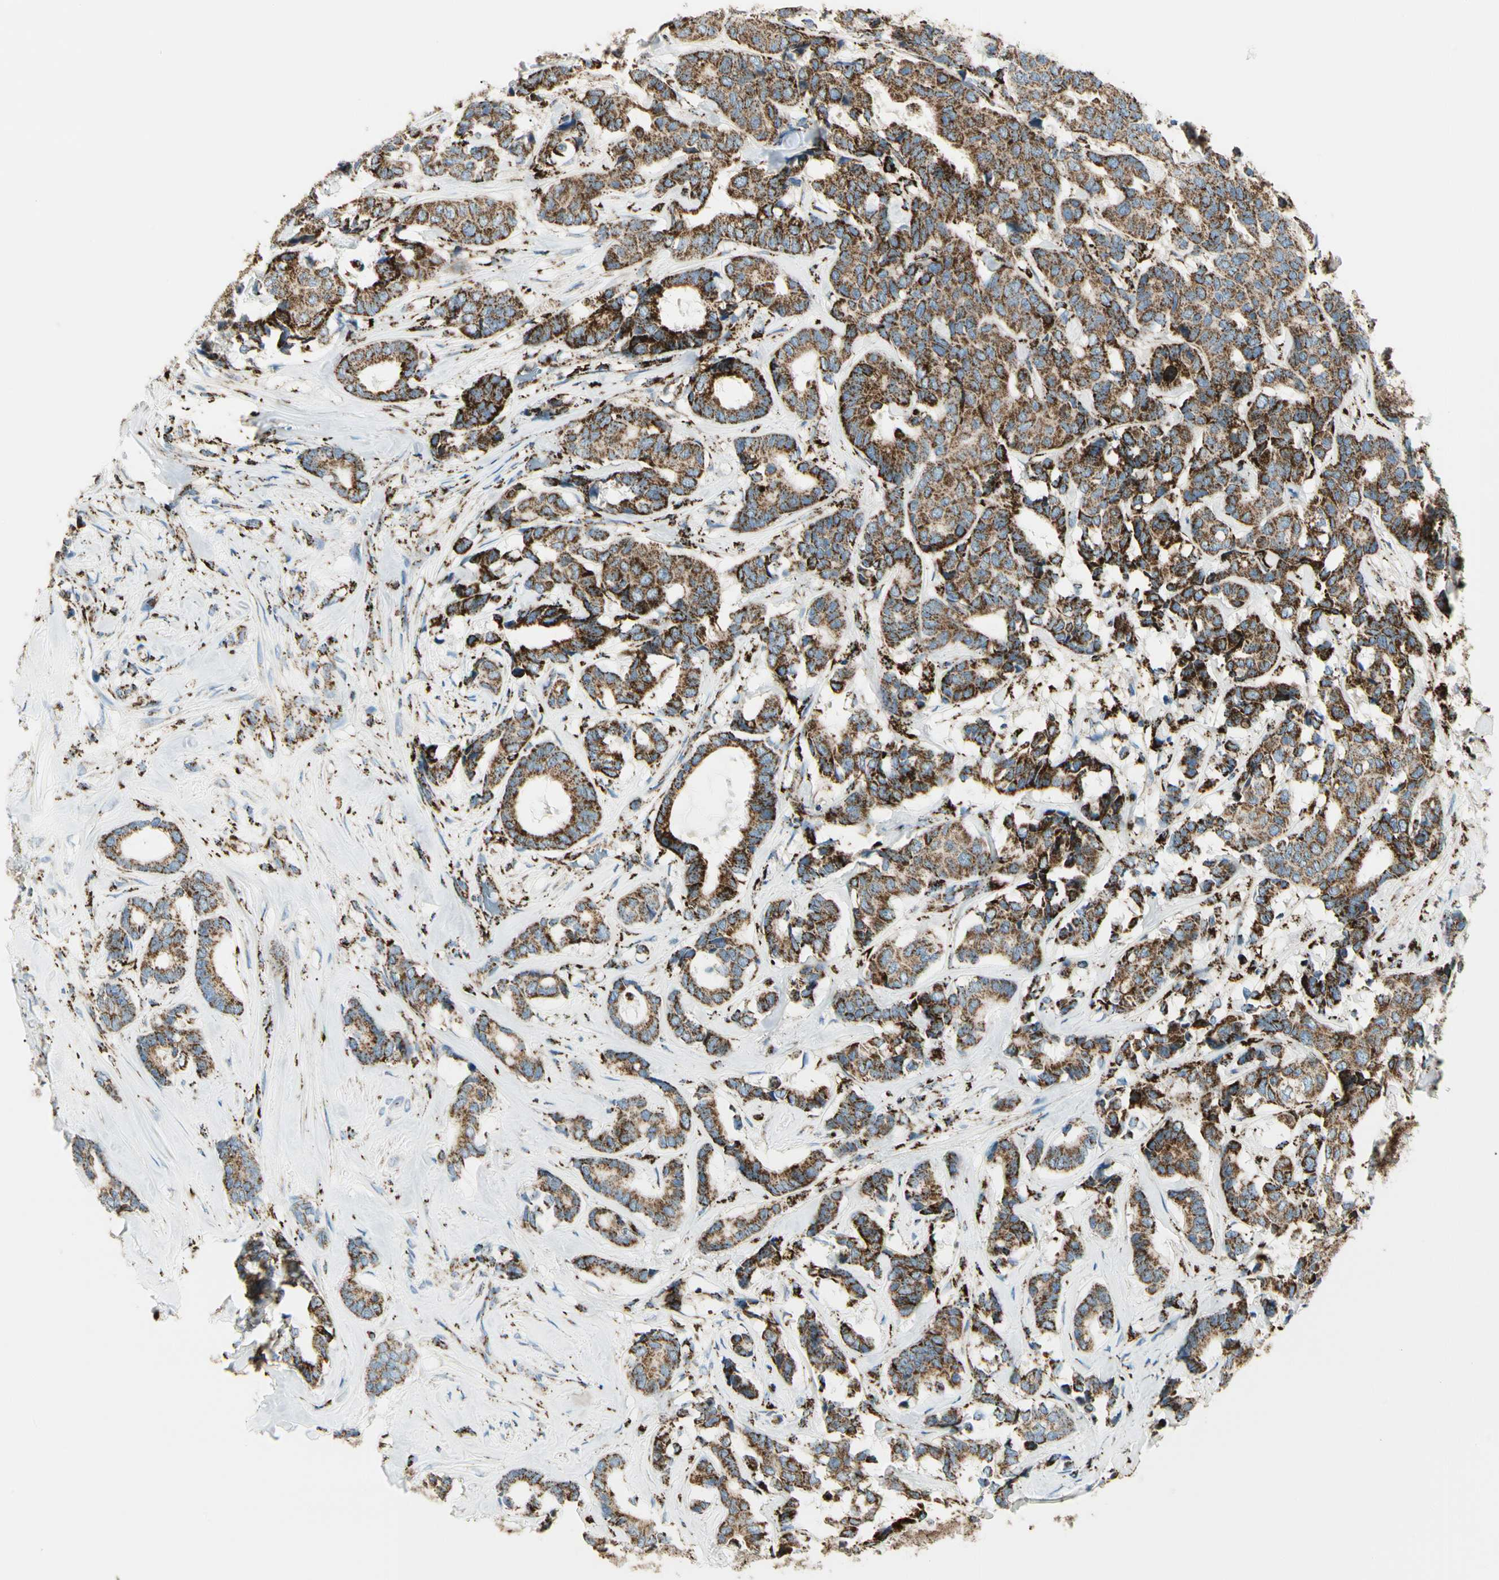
{"staining": {"intensity": "strong", "quantity": ">75%", "location": "cytoplasmic/membranous"}, "tissue": "breast cancer", "cell_type": "Tumor cells", "image_type": "cancer", "snomed": [{"axis": "morphology", "description": "Duct carcinoma"}, {"axis": "topography", "description": "Breast"}], "caption": "Infiltrating ductal carcinoma (breast) stained for a protein (brown) displays strong cytoplasmic/membranous positive expression in about >75% of tumor cells.", "gene": "ME2", "patient": {"sex": "female", "age": 87}}